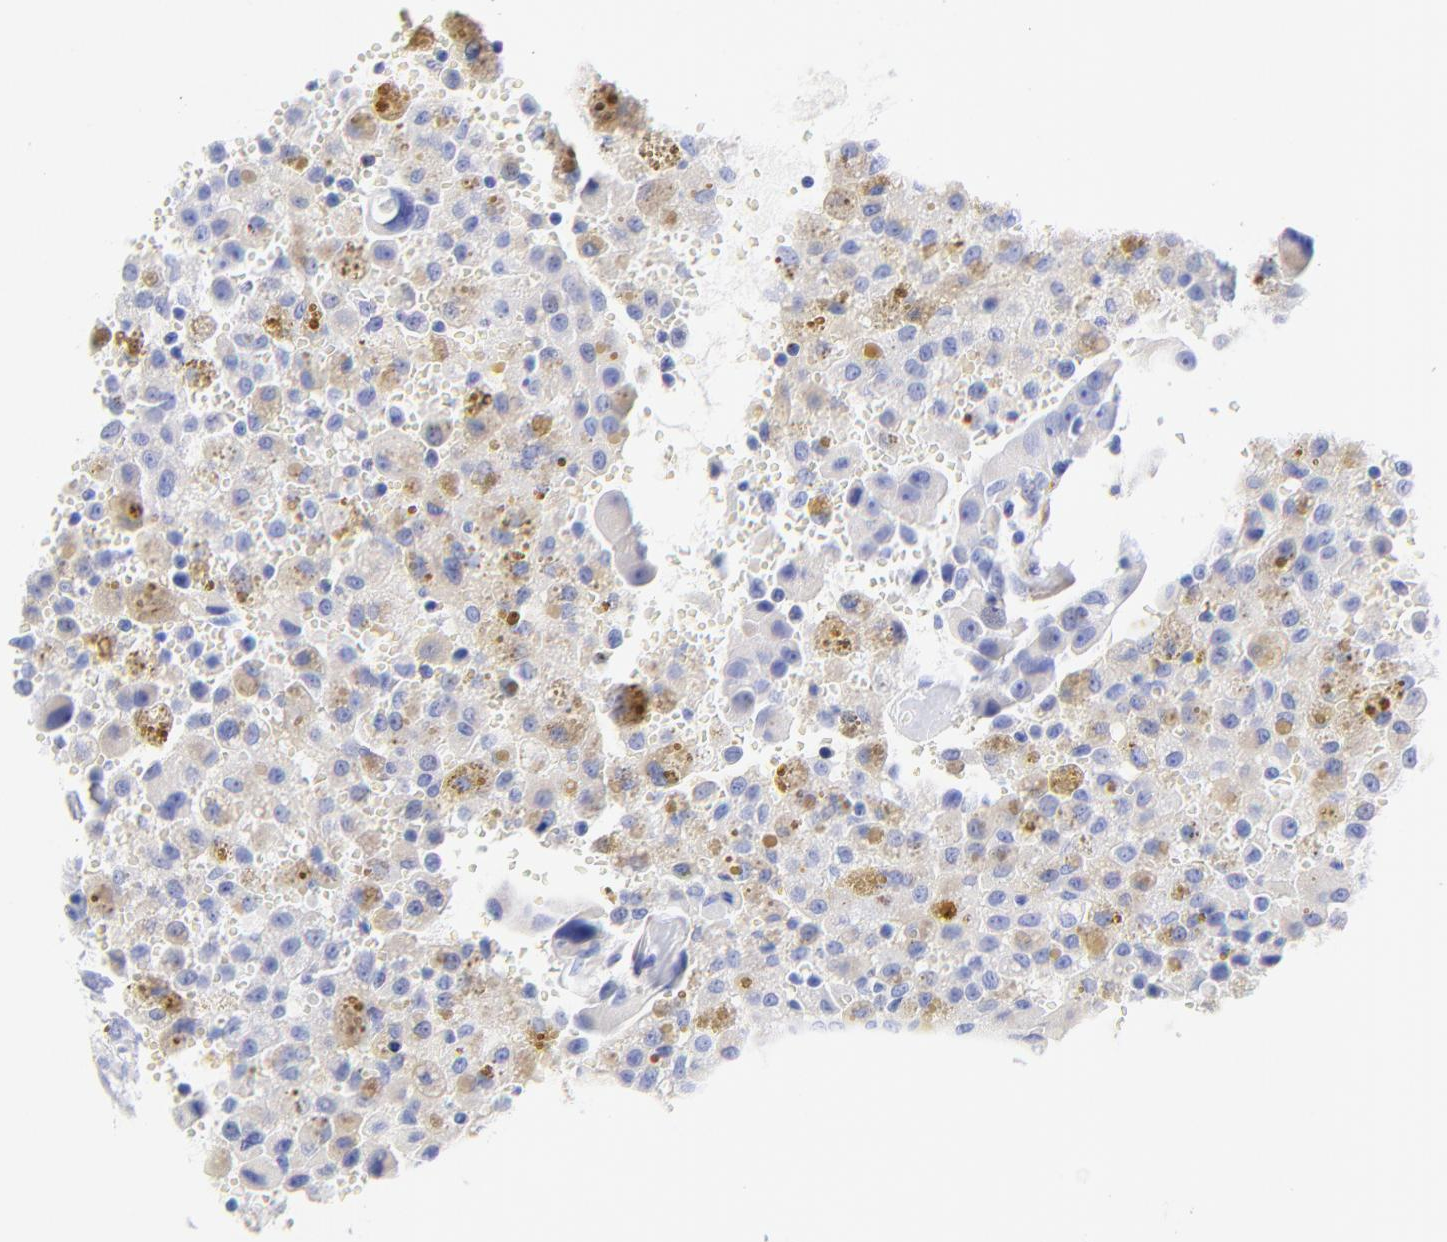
{"staining": {"intensity": "weak", "quantity": "25%-75%", "location": "cytoplasmic/membranous"}, "tissue": "thyroid cancer", "cell_type": "Tumor cells", "image_type": "cancer", "snomed": [{"axis": "morphology", "description": "Follicular adenoma carcinoma, NOS"}, {"axis": "topography", "description": "Thyroid gland"}], "caption": "Thyroid follicular adenoma carcinoma stained with a brown dye demonstrates weak cytoplasmic/membranous positive expression in about 25%-75% of tumor cells.", "gene": "C1QTNF6", "patient": {"sex": "female", "age": 71}}